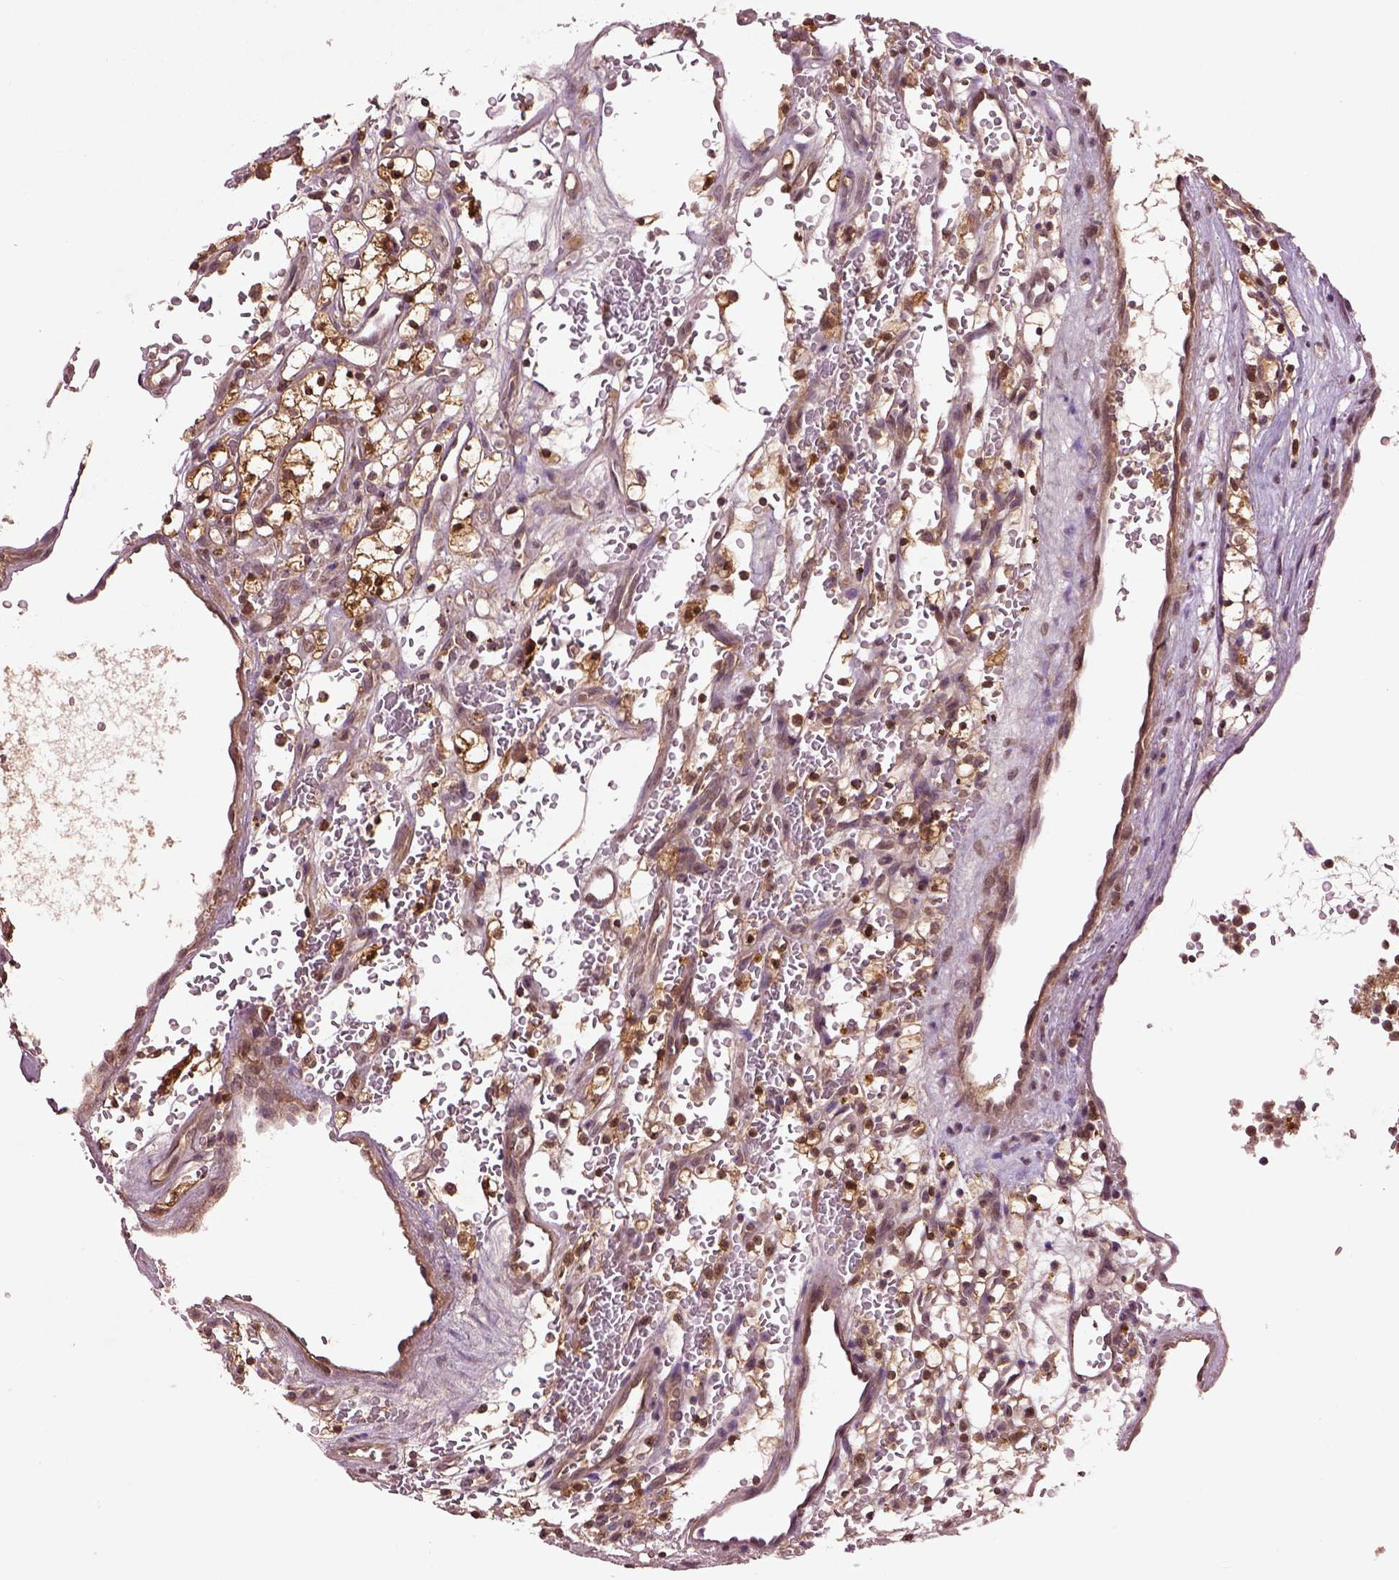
{"staining": {"intensity": "strong", "quantity": ">75%", "location": "cytoplasmic/membranous,nuclear"}, "tissue": "renal cancer", "cell_type": "Tumor cells", "image_type": "cancer", "snomed": [{"axis": "morphology", "description": "Adenocarcinoma, NOS"}, {"axis": "topography", "description": "Kidney"}], "caption": "About >75% of tumor cells in renal cancer (adenocarcinoma) reveal strong cytoplasmic/membranous and nuclear protein positivity as visualized by brown immunohistochemical staining.", "gene": "MDP1", "patient": {"sex": "female", "age": 64}}